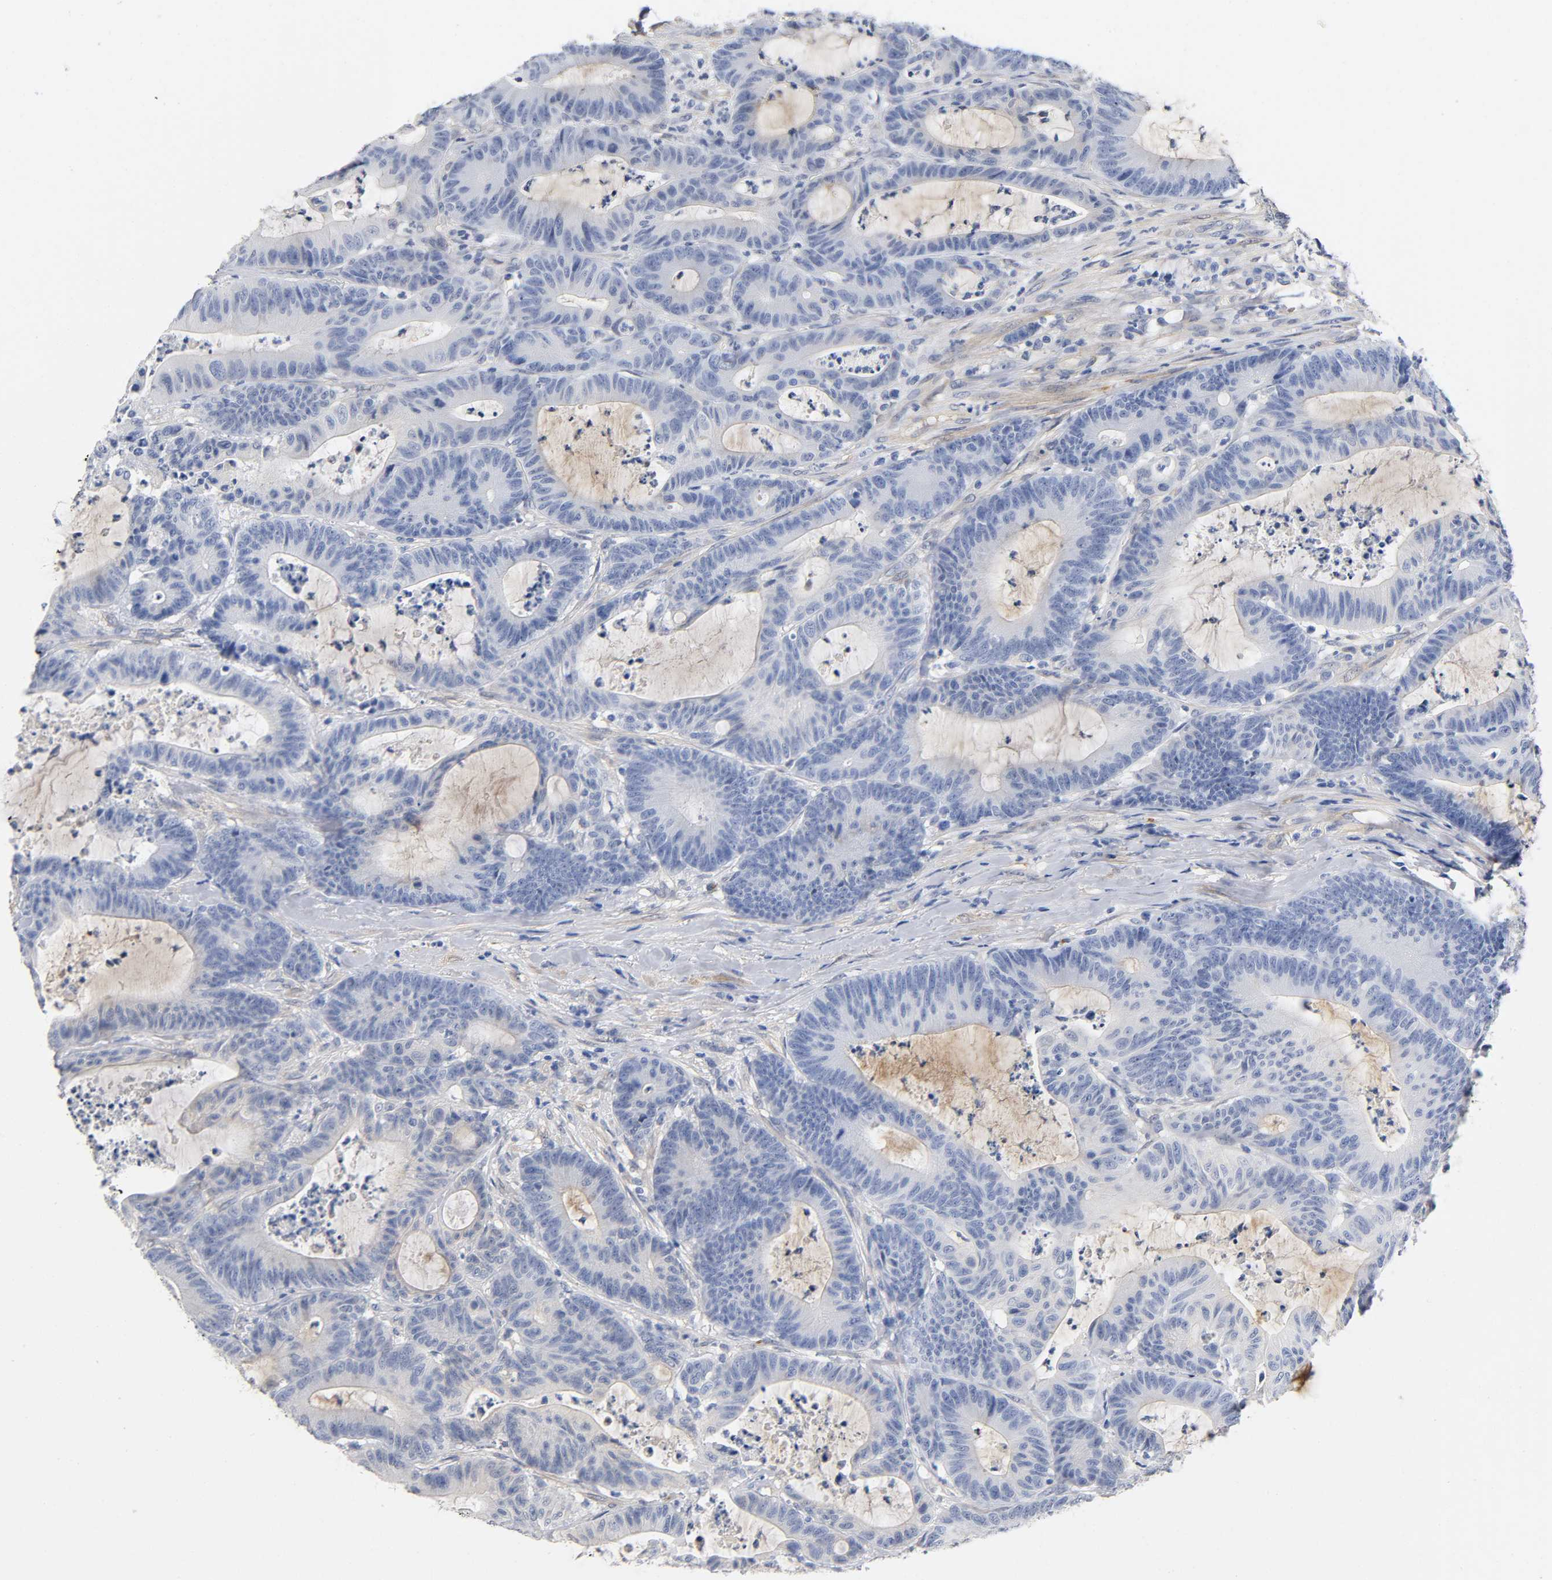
{"staining": {"intensity": "weak", "quantity": "<25%", "location": "cytoplasmic/membranous"}, "tissue": "colorectal cancer", "cell_type": "Tumor cells", "image_type": "cancer", "snomed": [{"axis": "morphology", "description": "Adenocarcinoma, NOS"}, {"axis": "topography", "description": "Colon"}], "caption": "Protein analysis of colorectal adenocarcinoma demonstrates no significant staining in tumor cells.", "gene": "TNC", "patient": {"sex": "female", "age": 84}}